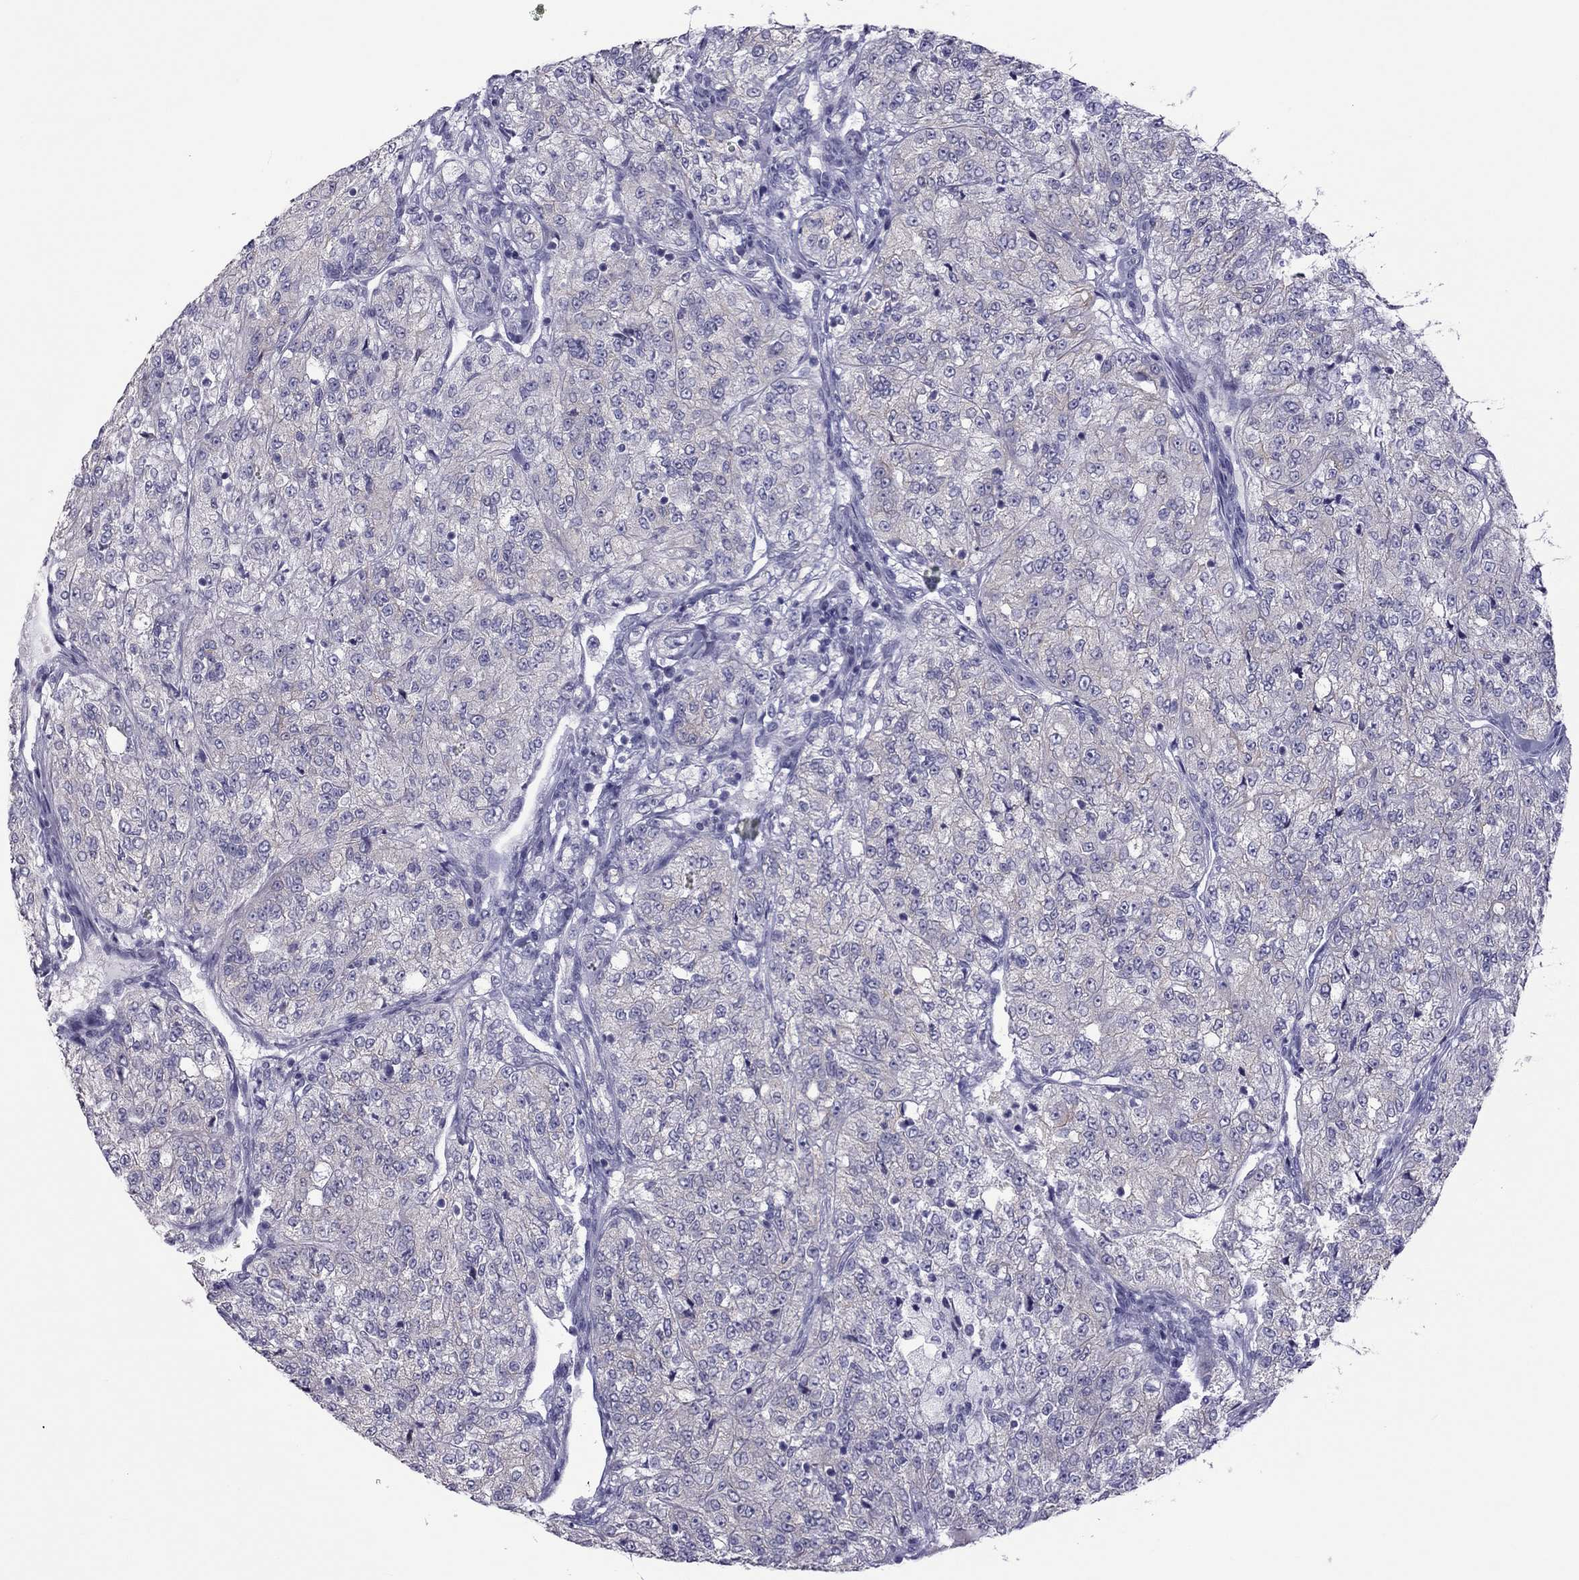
{"staining": {"intensity": "negative", "quantity": "none", "location": "none"}, "tissue": "renal cancer", "cell_type": "Tumor cells", "image_type": "cancer", "snomed": [{"axis": "morphology", "description": "Adenocarcinoma, NOS"}, {"axis": "topography", "description": "Kidney"}], "caption": "This is an IHC histopathology image of human renal adenocarcinoma. There is no positivity in tumor cells.", "gene": "TEX14", "patient": {"sex": "female", "age": 63}}